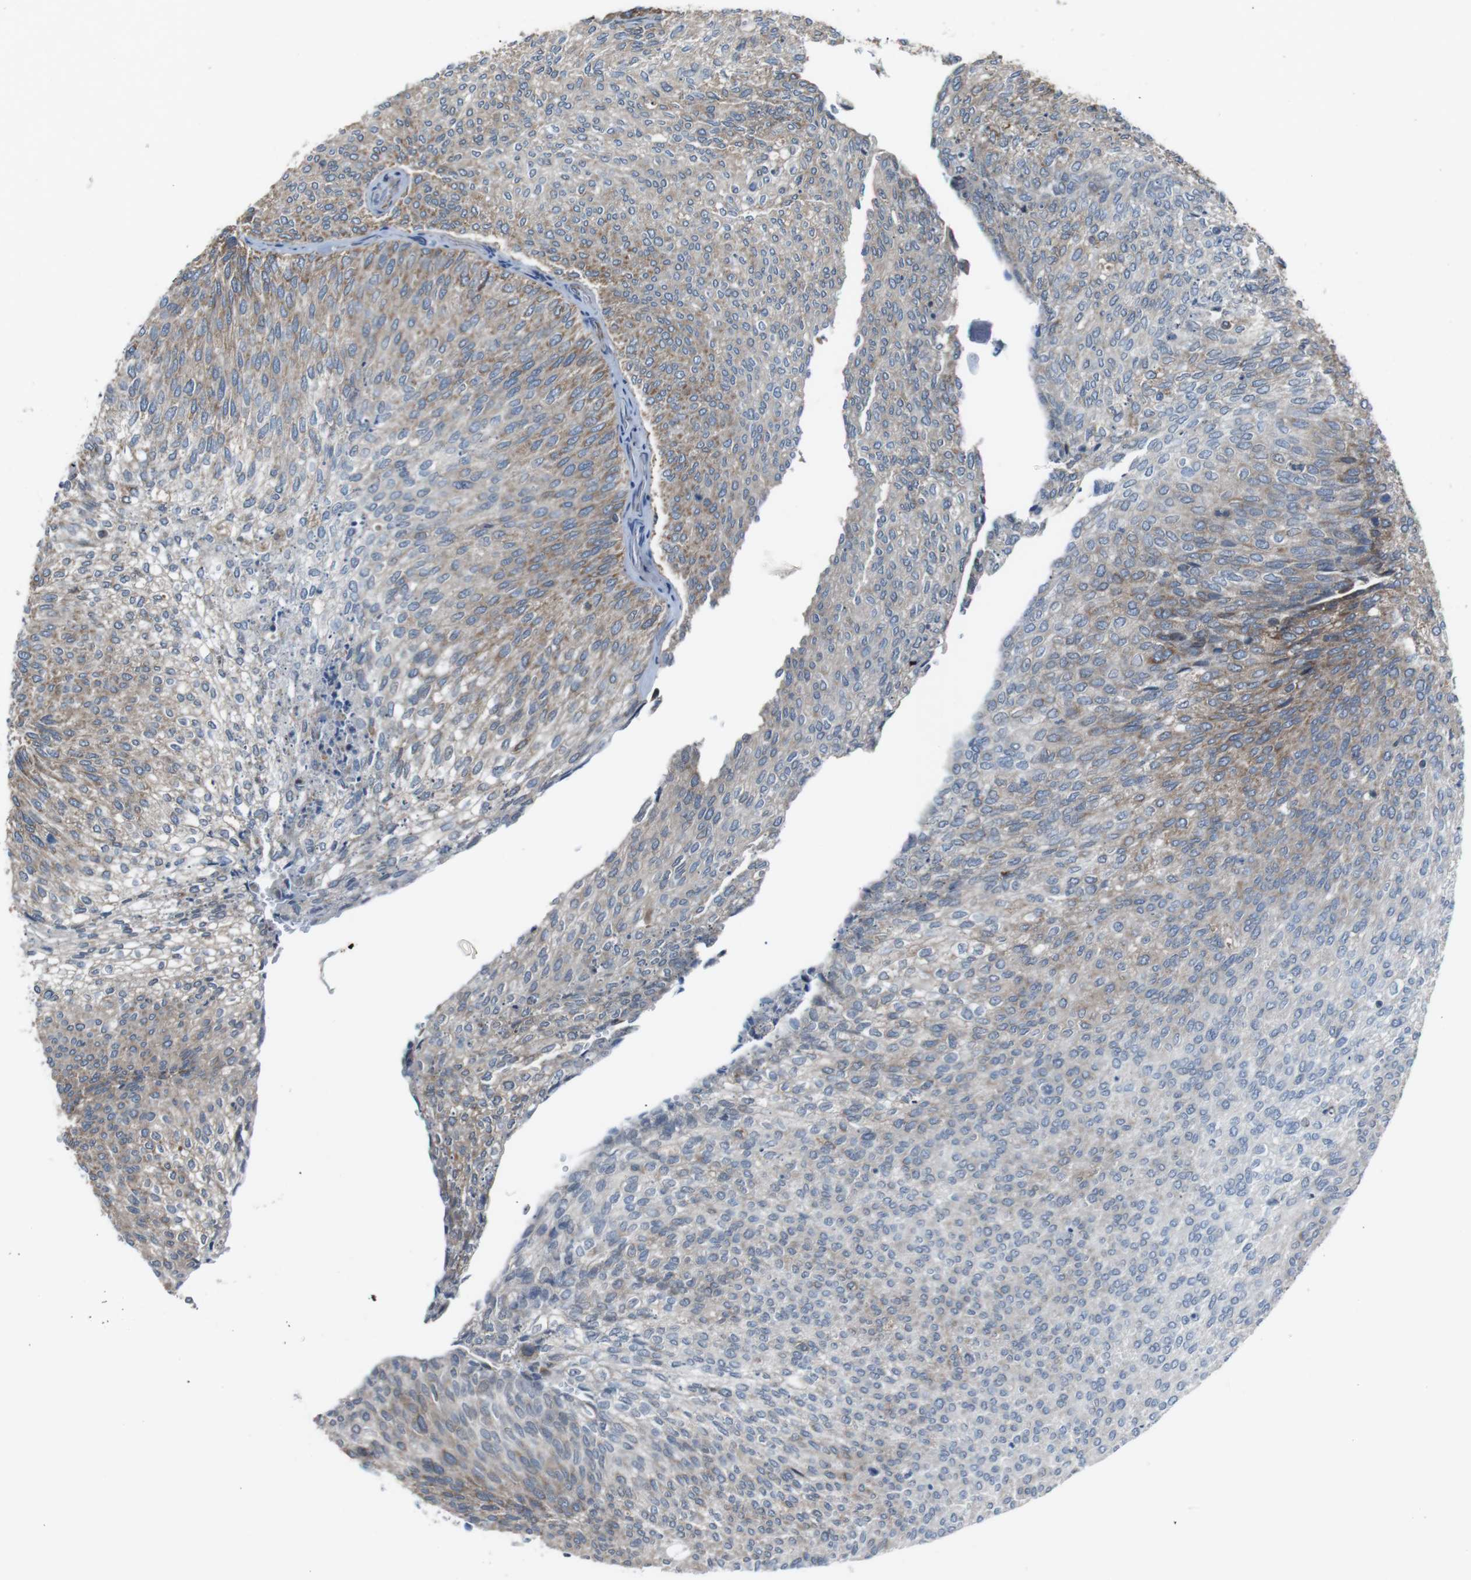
{"staining": {"intensity": "moderate", "quantity": "<25%", "location": "cytoplasmic/membranous"}, "tissue": "urothelial cancer", "cell_type": "Tumor cells", "image_type": "cancer", "snomed": [{"axis": "morphology", "description": "Urothelial carcinoma, Low grade"}, {"axis": "topography", "description": "Urinary bladder"}], "caption": "Human urothelial carcinoma (low-grade) stained with a protein marker demonstrates moderate staining in tumor cells.", "gene": "CISD2", "patient": {"sex": "female", "age": 79}}